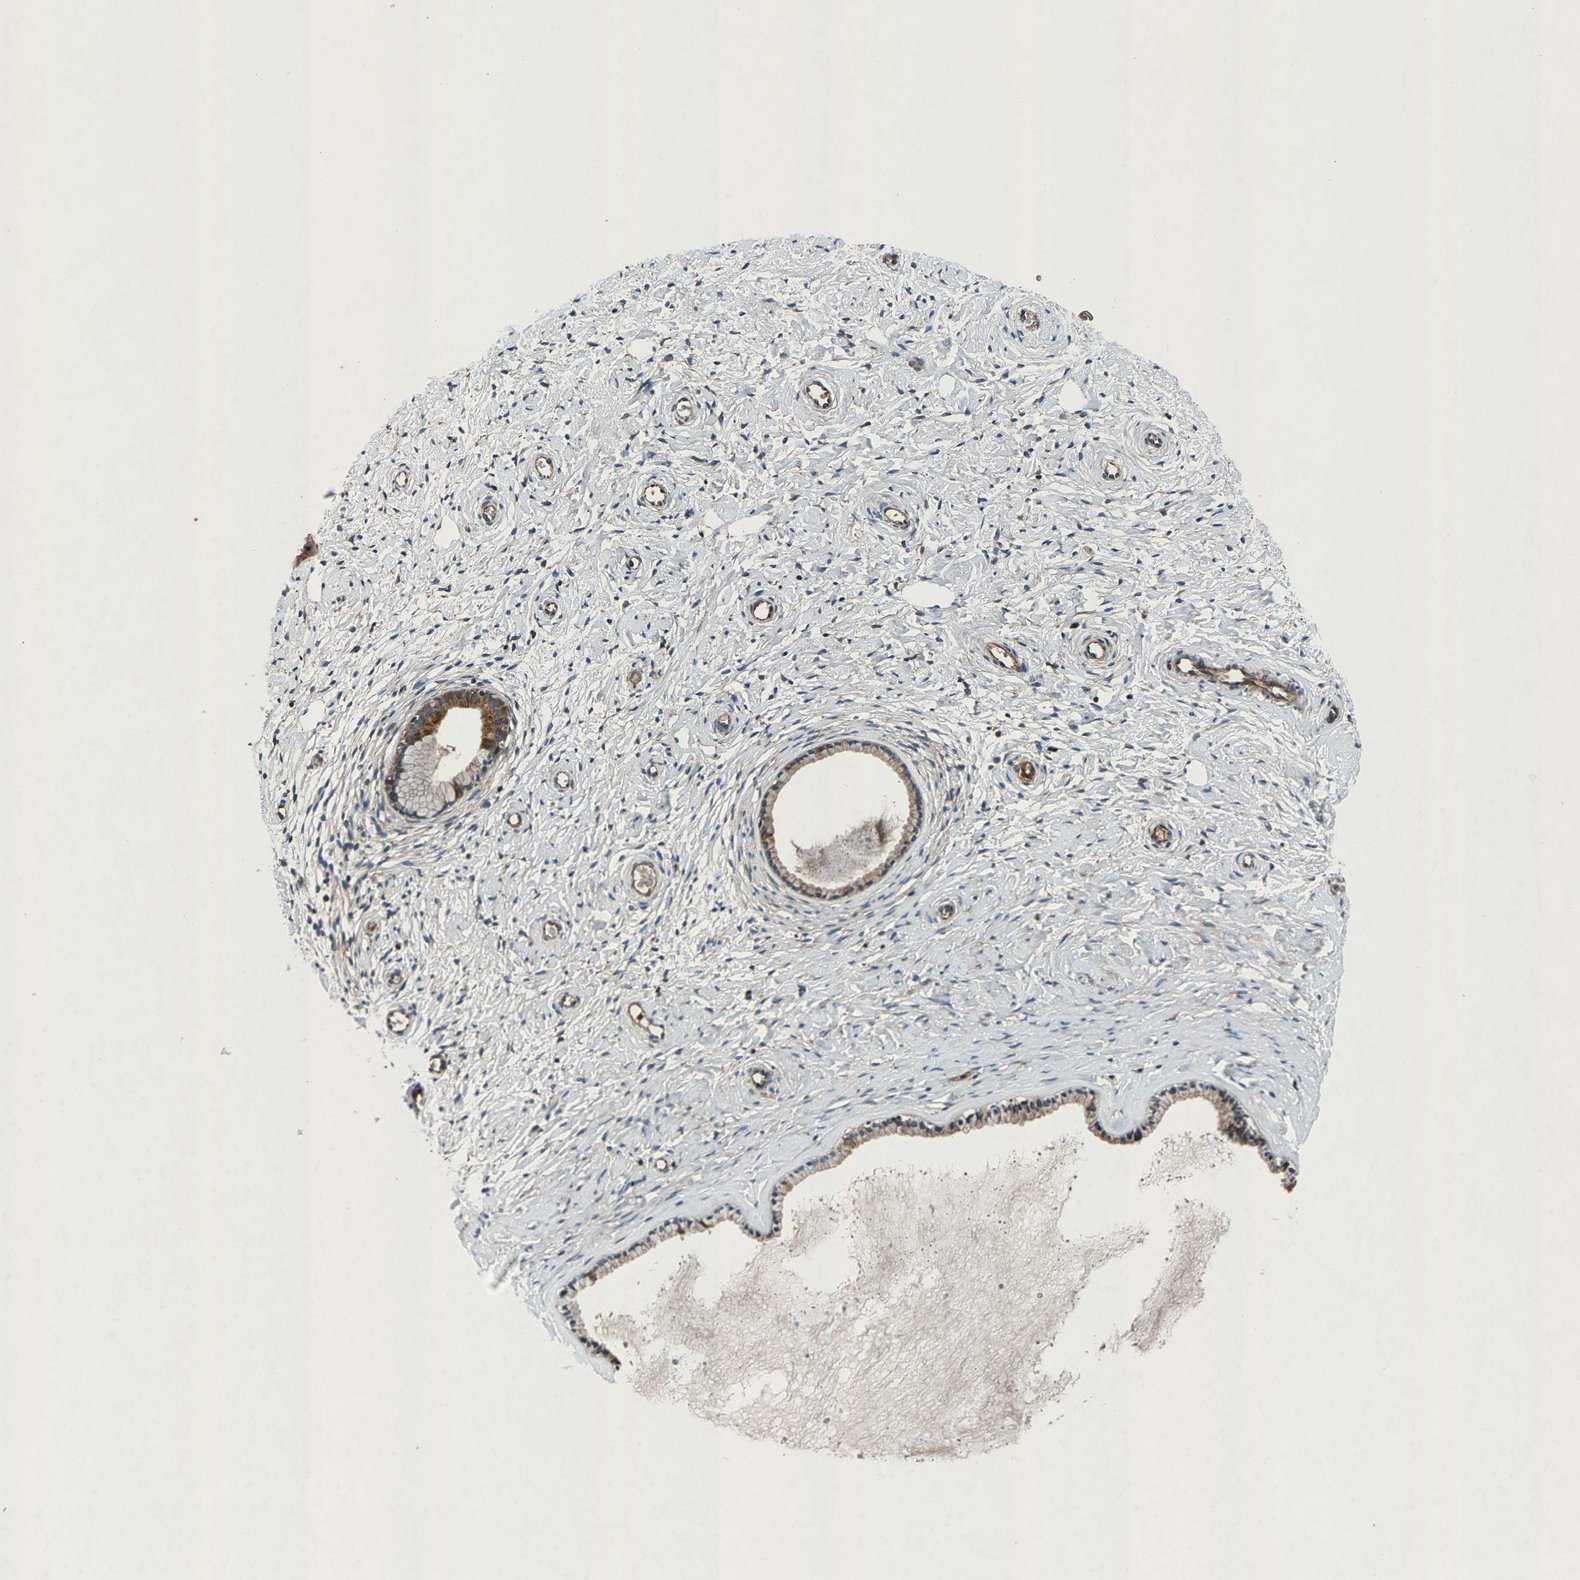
{"staining": {"intensity": "moderate", "quantity": ">75%", "location": "cytoplasmic/membranous"}, "tissue": "cervix", "cell_type": "Glandular cells", "image_type": "normal", "snomed": [{"axis": "morphology", "description": "Normal tissue, NOS"}, {"axis": "topography", "description": "Cervix"}], "caption": "Immunohistochemical staining of unremarkable human cervix displays >75% levels of moderate cytoplasmic/membranous protein staining in about >75% of glandular cells. (IHC, brightfield microscopy, high magnification).", "gene": "LPCAT1", "patient": {"sex": "female", "age": 72}}